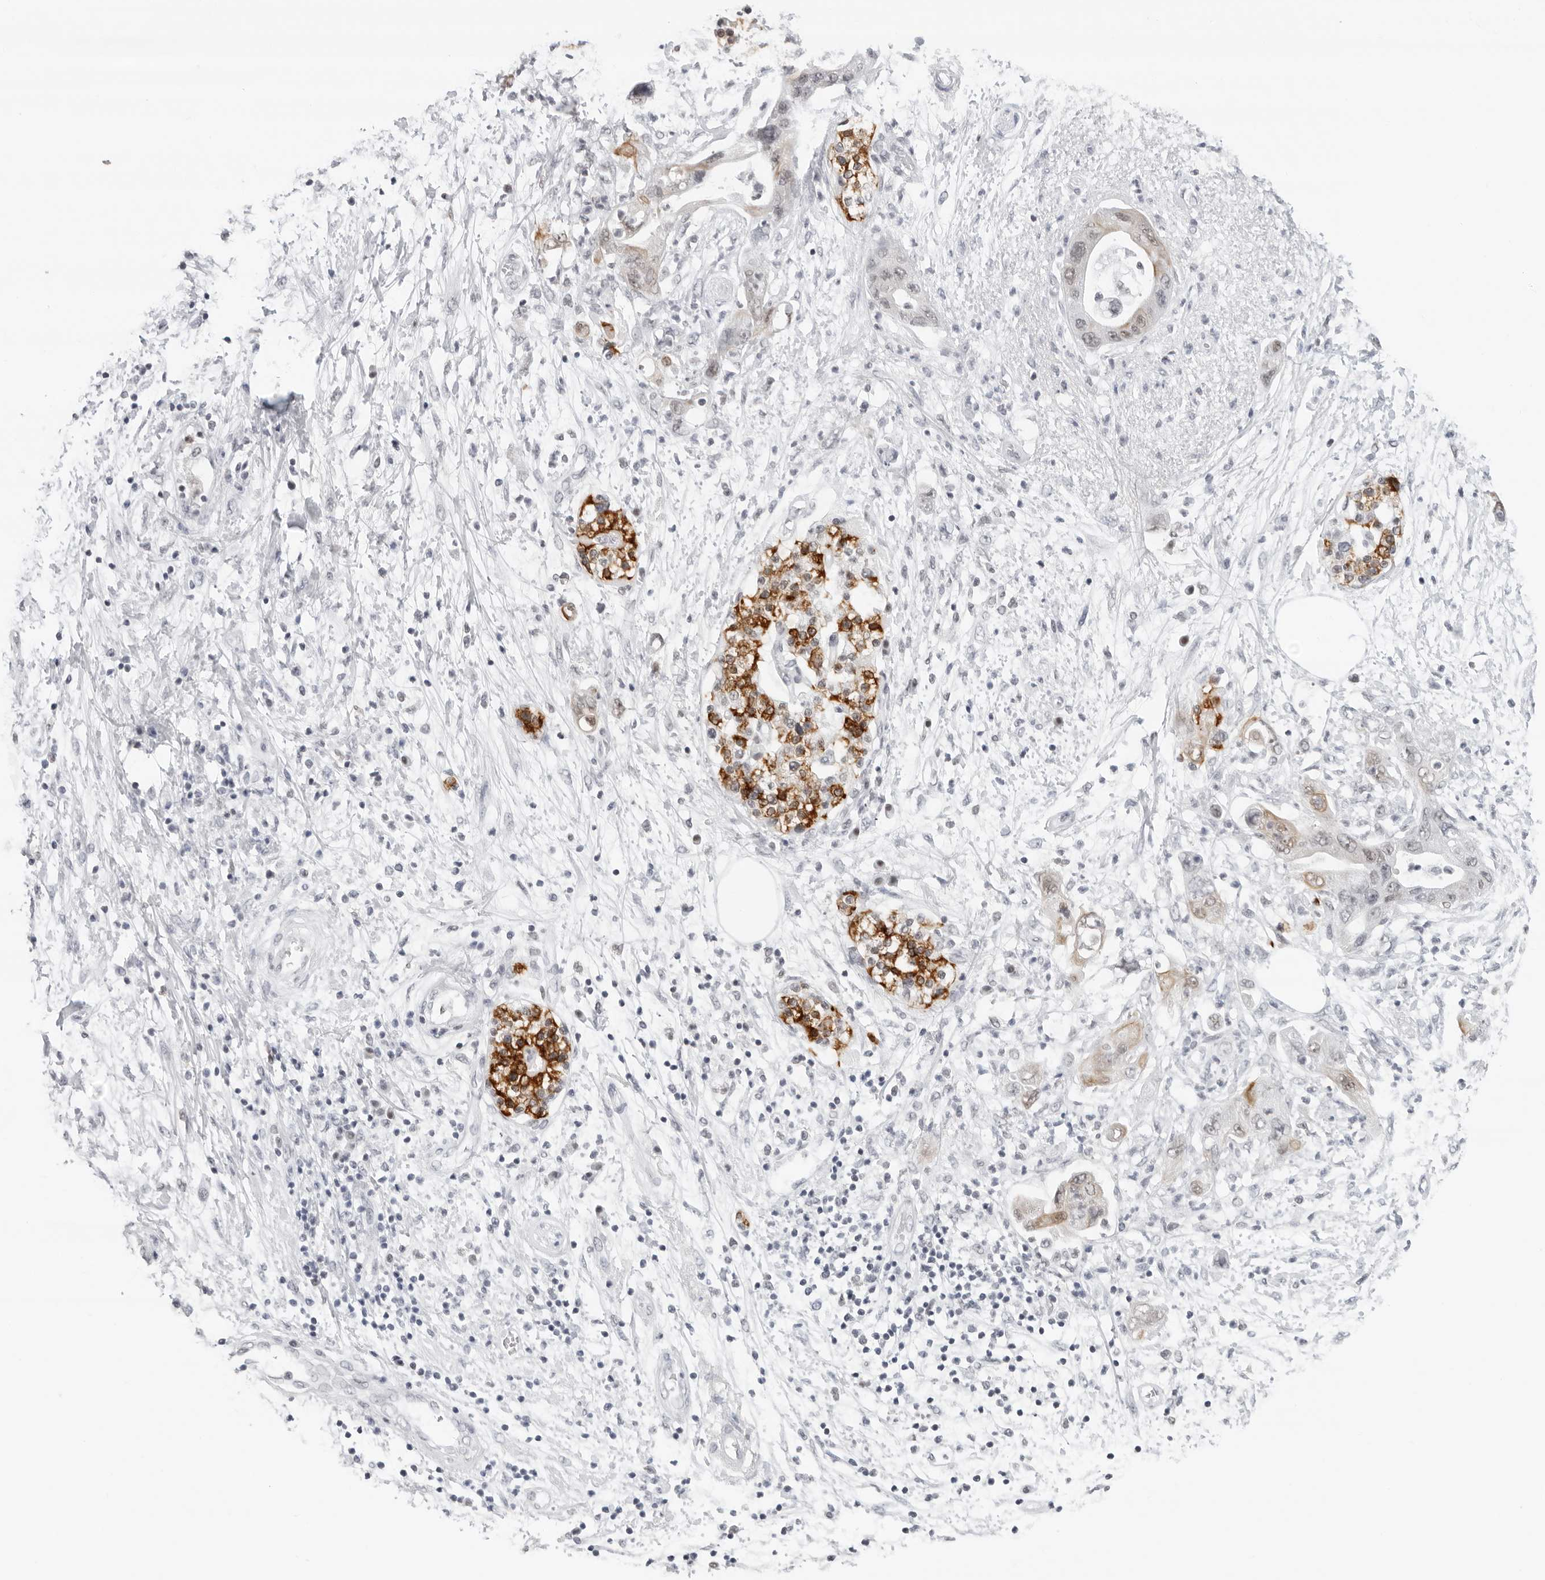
{"staining": {"intensity": "weak", "quantity": "25%-75%", "location": "cytoplasmic/membranous,nuclear"}, "tissue": "pancreatic cancer", "cell_type": "Tumor cells", "image_type": "cancer", "snomed": [{"axis": "morphology", "description": "Adenocarcinoma, NOS"}, {"axis": "topography", "description": "Pancreas"}], "caption": "Immunohistochemistry (IHC) staining of pancreatic adenocarcinoma, which exhibits low levels of weak cytoplasmic/membranous and nuclear staining in about 25%-75% of tumor cells indicating weak cytoplasmic/membranous and nuclear protein staining. The staining was performed using DAB (3,3'-diaminobenzidine) (brown) for protein detection and nuclei were counterstained in hematoxylin (blue).", "gene": "FLG2", "patient": {"sex": "female", "age": 73}}